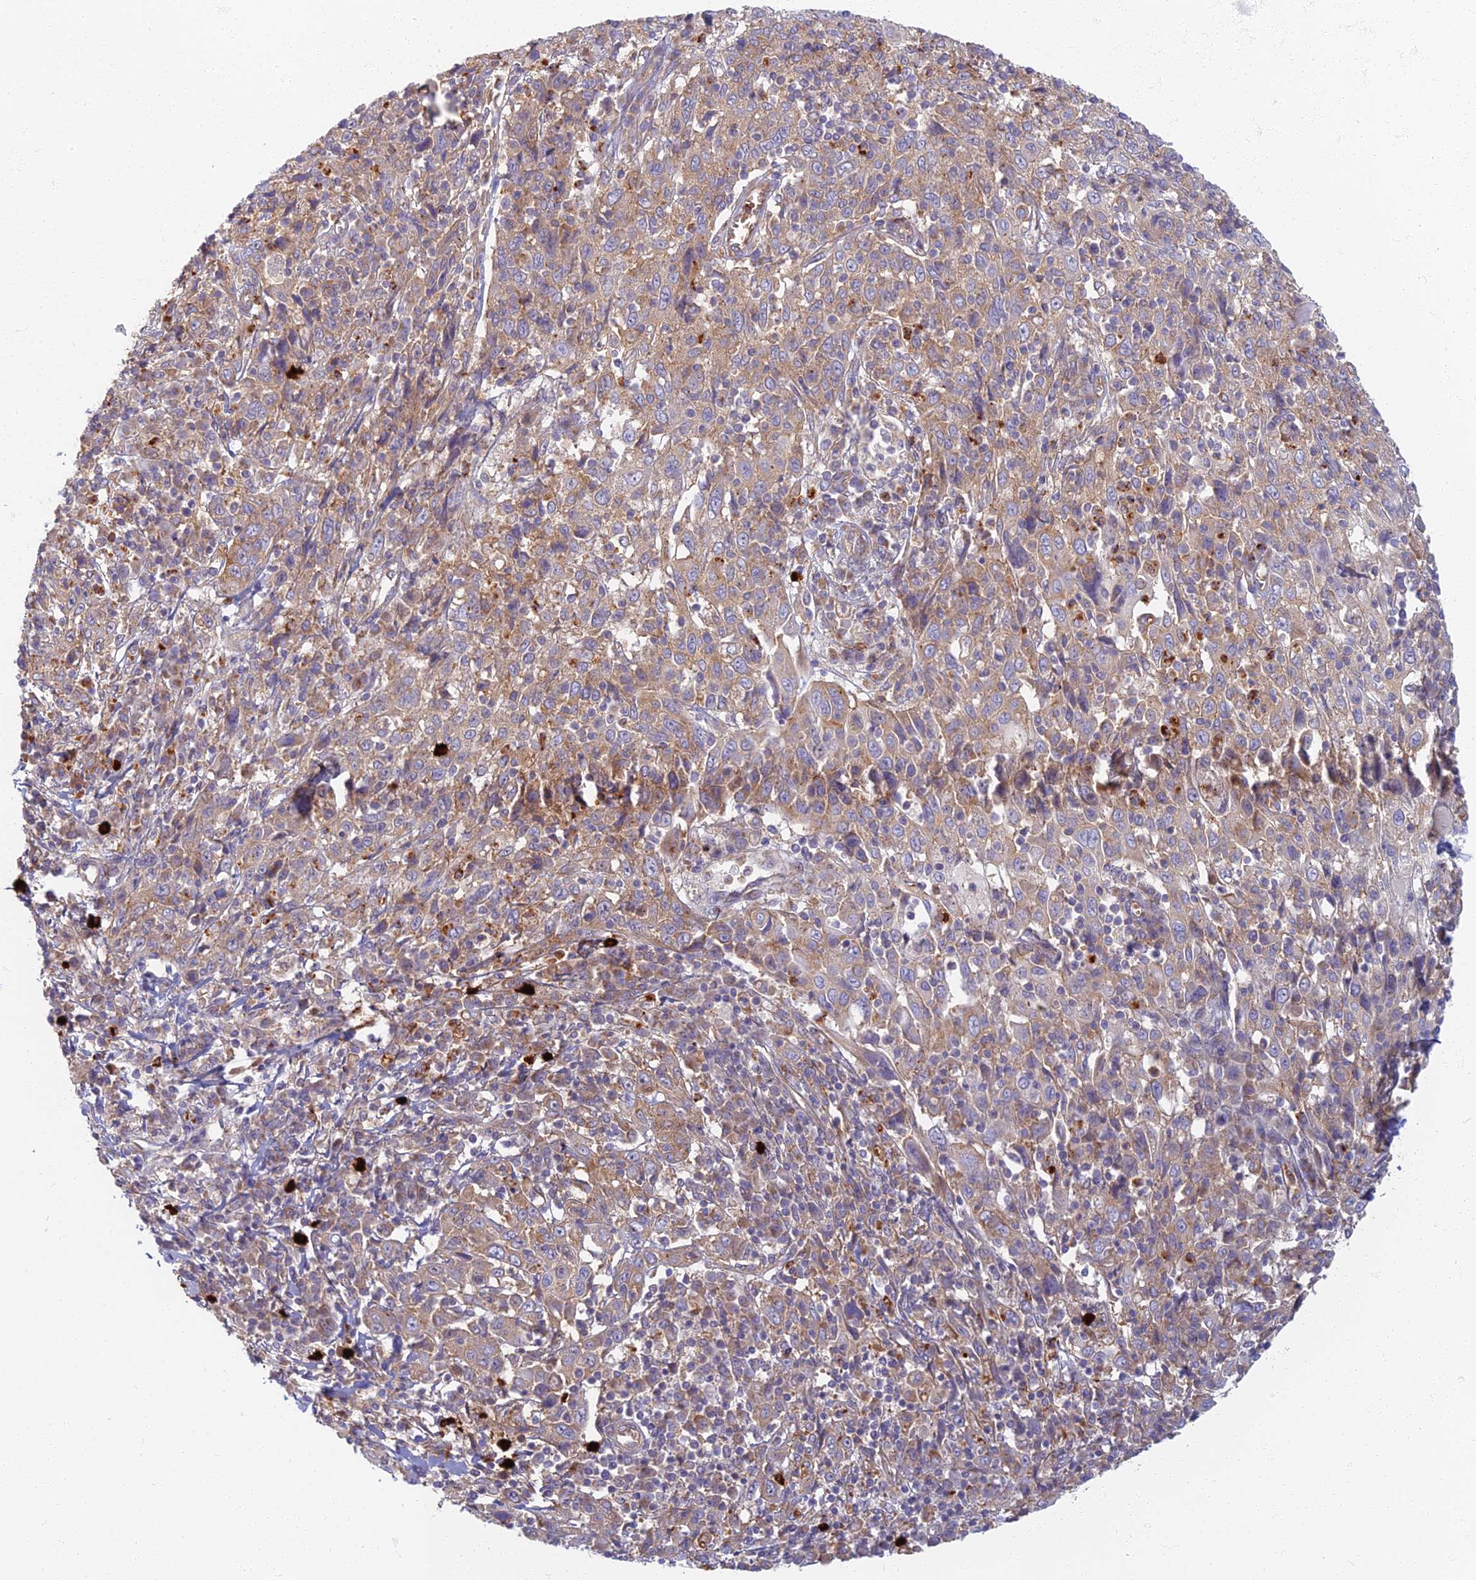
{"staining": {"intensity": "weak", "quantity": ">75%", "location": "cytoplasmic/membranous"}, "tissue": "cervical cancer", "cell_type": "Tumor cells", "image_type": "cancer", "snomed": [{"axis": "morphology", "description": "Squamous cell carcinoma, NOS"}, {"axis": "topography", "description": "Cervix"}], "caption": "A brown stain labels weak cytoplasmic/membranous expression of a protein in squamous cell carcinoma (cervical) tumor cells. The staining was performed using DAB, with brown indicating positive protein expression. Nuclei are stained blue with hematoxylin.", "gene": "PROX2", "patient": {"sex": "female", "age": 46}}